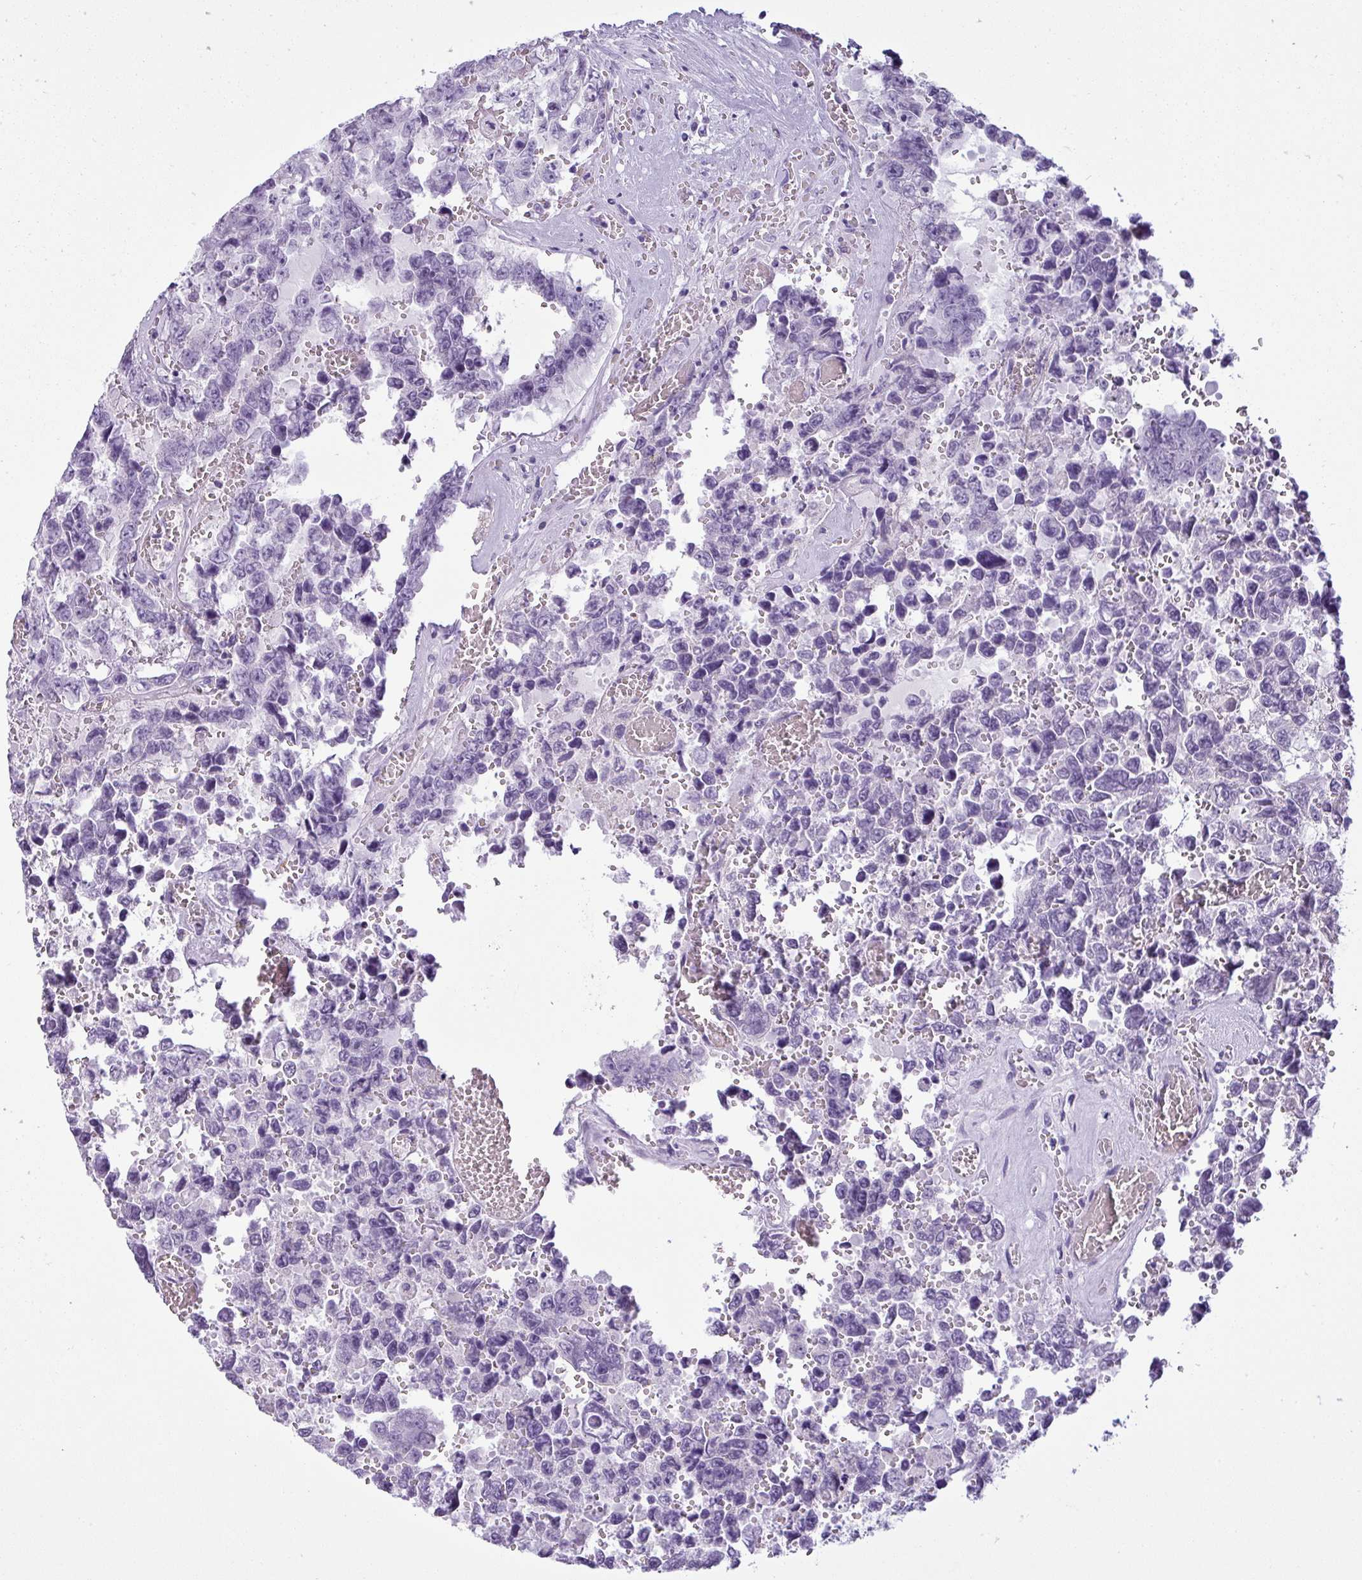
{"staining": {"intensity": "negative", "quantity": "none", "location": "none"}, "tissue": "testis cancer", "cell_type": "Tumor cells", "image_type": "cancer", "snomed": [{"axis": "morphology", "description": "Normal tissue, NOS"}, {"axis": "morphology", "description": "Carcinoma, Embryonal, NOS"}, {"axis": "topography", "description": "Testis"}, {"axis": "topography", "description": "Epididymis"}], "caption": "A histopathology image of human testis cancer (embryonal carcinoma) is negative for staining in tumor cells.", "gene": "CDH16", "patient": {"sex": "male", "age": 25}}